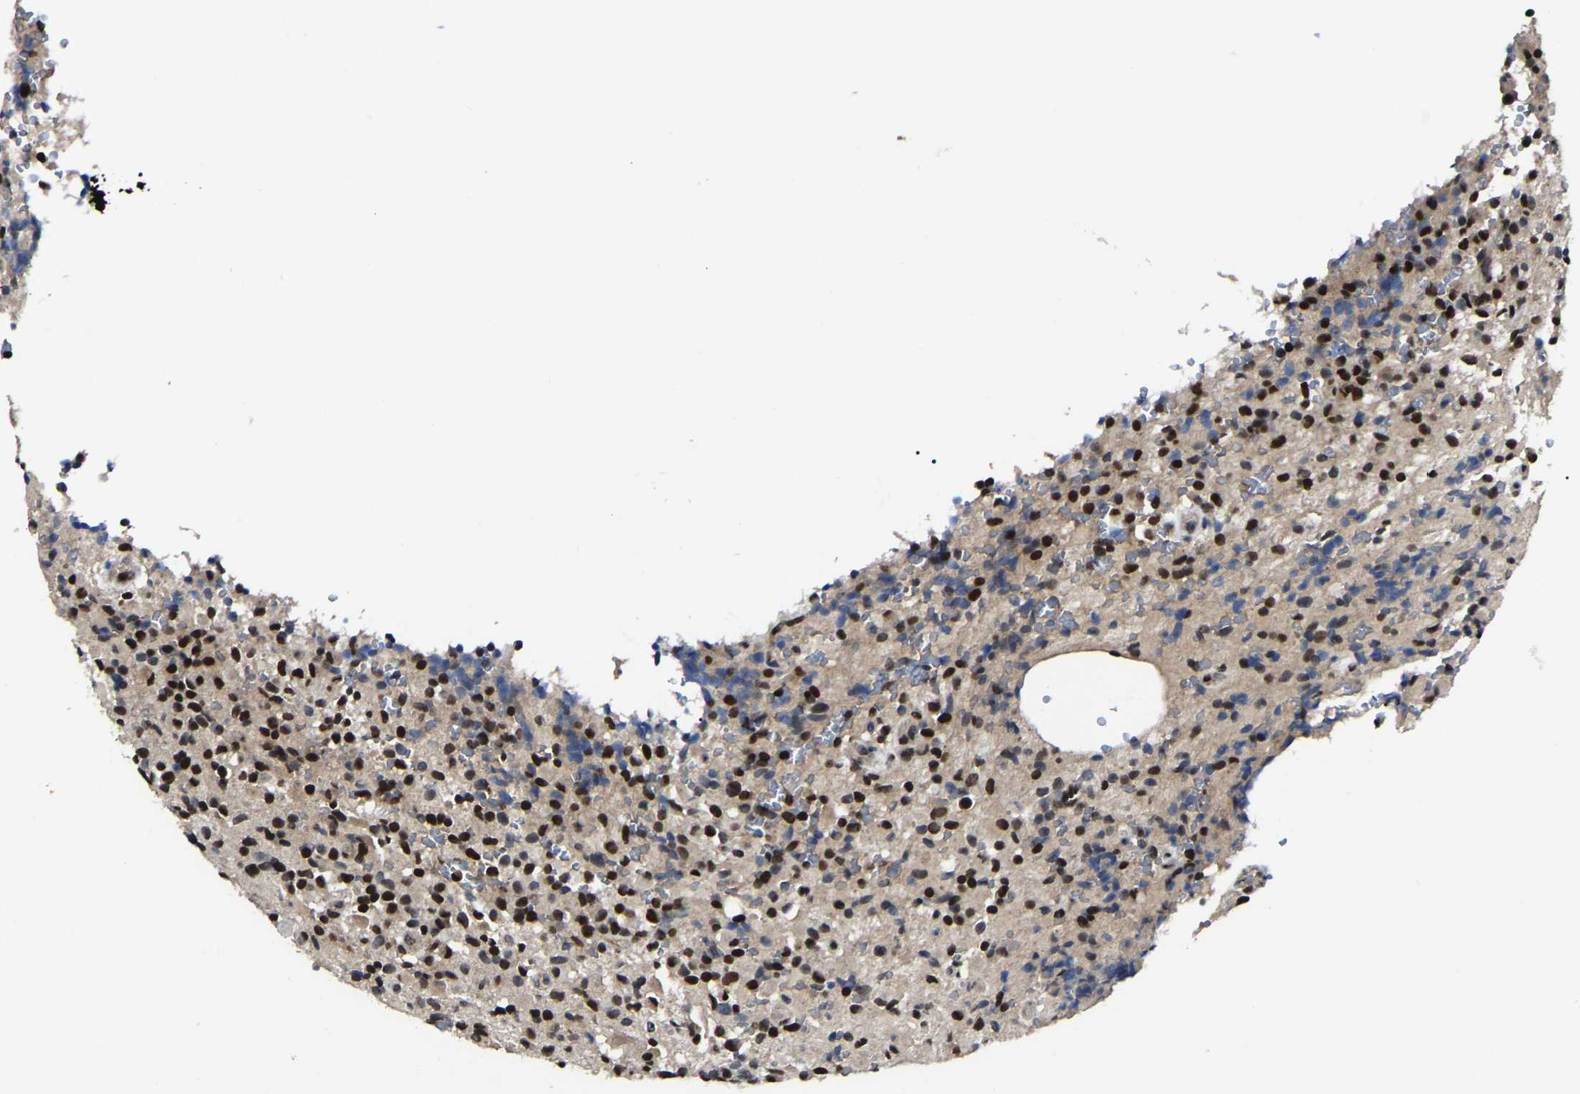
{"staining": {"intensity": "strong", "quantity": ">75%", "location": "nuclear"}, "tissue": "glioma", "cell_type": "Tumor cells", "image_type": "cancer", "snomed": [{"axis": "morphology", "description": "Glioma, malignant, High grade"}, {"axis": "topography", "description": "Brain"}], "caption": "Immunohistochemistry of glioma shows high levels of strong nuclear positivity in approximately >75% of tumor cells.", "gene": "TRIM35", "patient": {"sex": "male", "age": 71}}